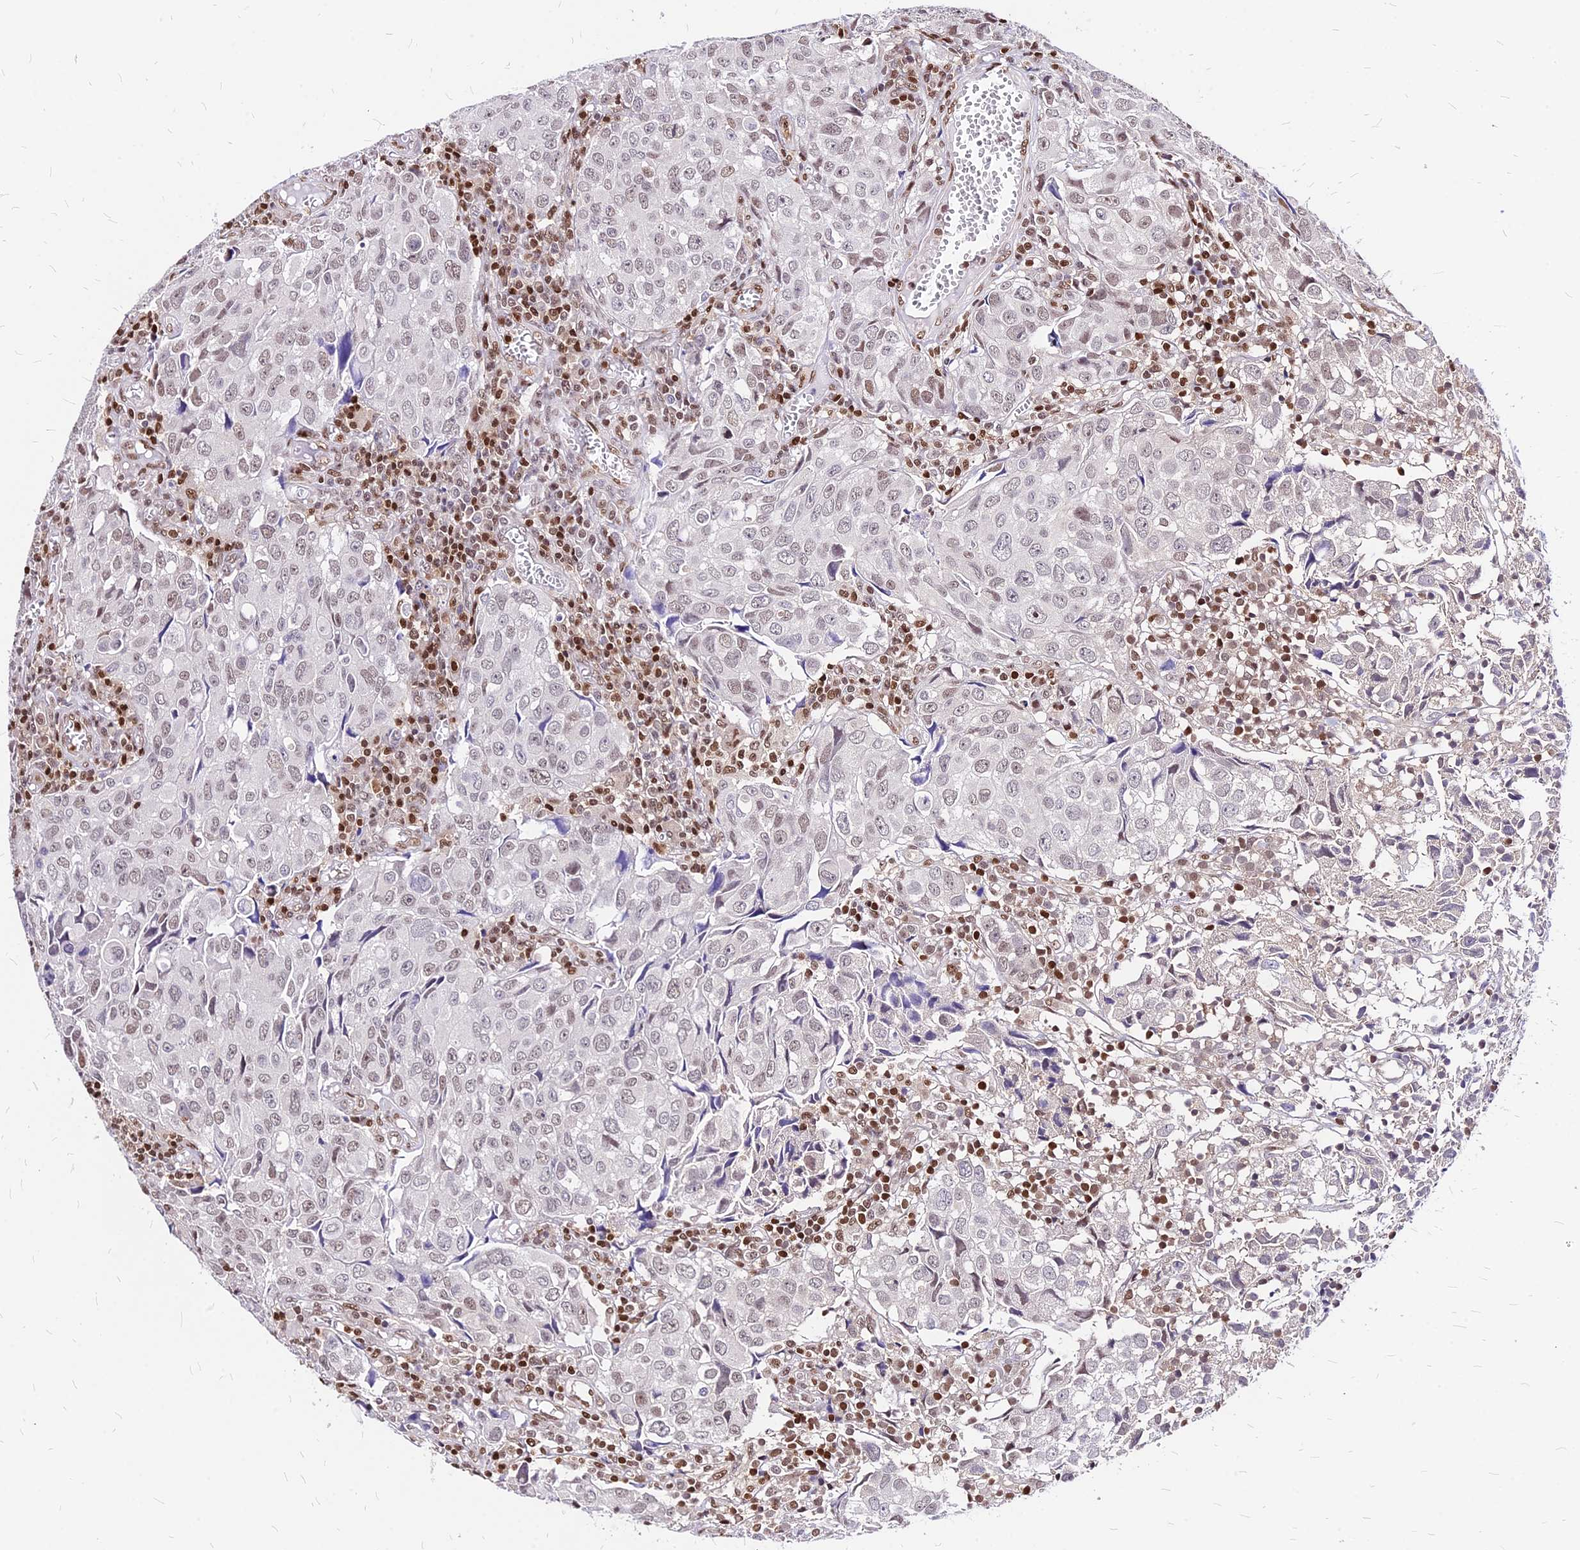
{"staining": {"intensity": "weak", "quantity": "25%-75%", "location": "nuclear"}, "tissue": "urothelial cancer", "cell_type": "Tumor cells", "image_type": "cancer", "snomed": [{"axis": "morphology", "description": "Urothelial carcinoma, High grade"}, {"axis": "topography", "description": "Urinary bladder"}], "caption": "A high-resolution micrograph shows immunohistochemistry (IHC) staining of urothelial cancer, which shows weak nuclear positivity in approximately 25%-75% of tumor cells.", "gene": "PAXX", "patient": {"sex": "female", "age": 75}}